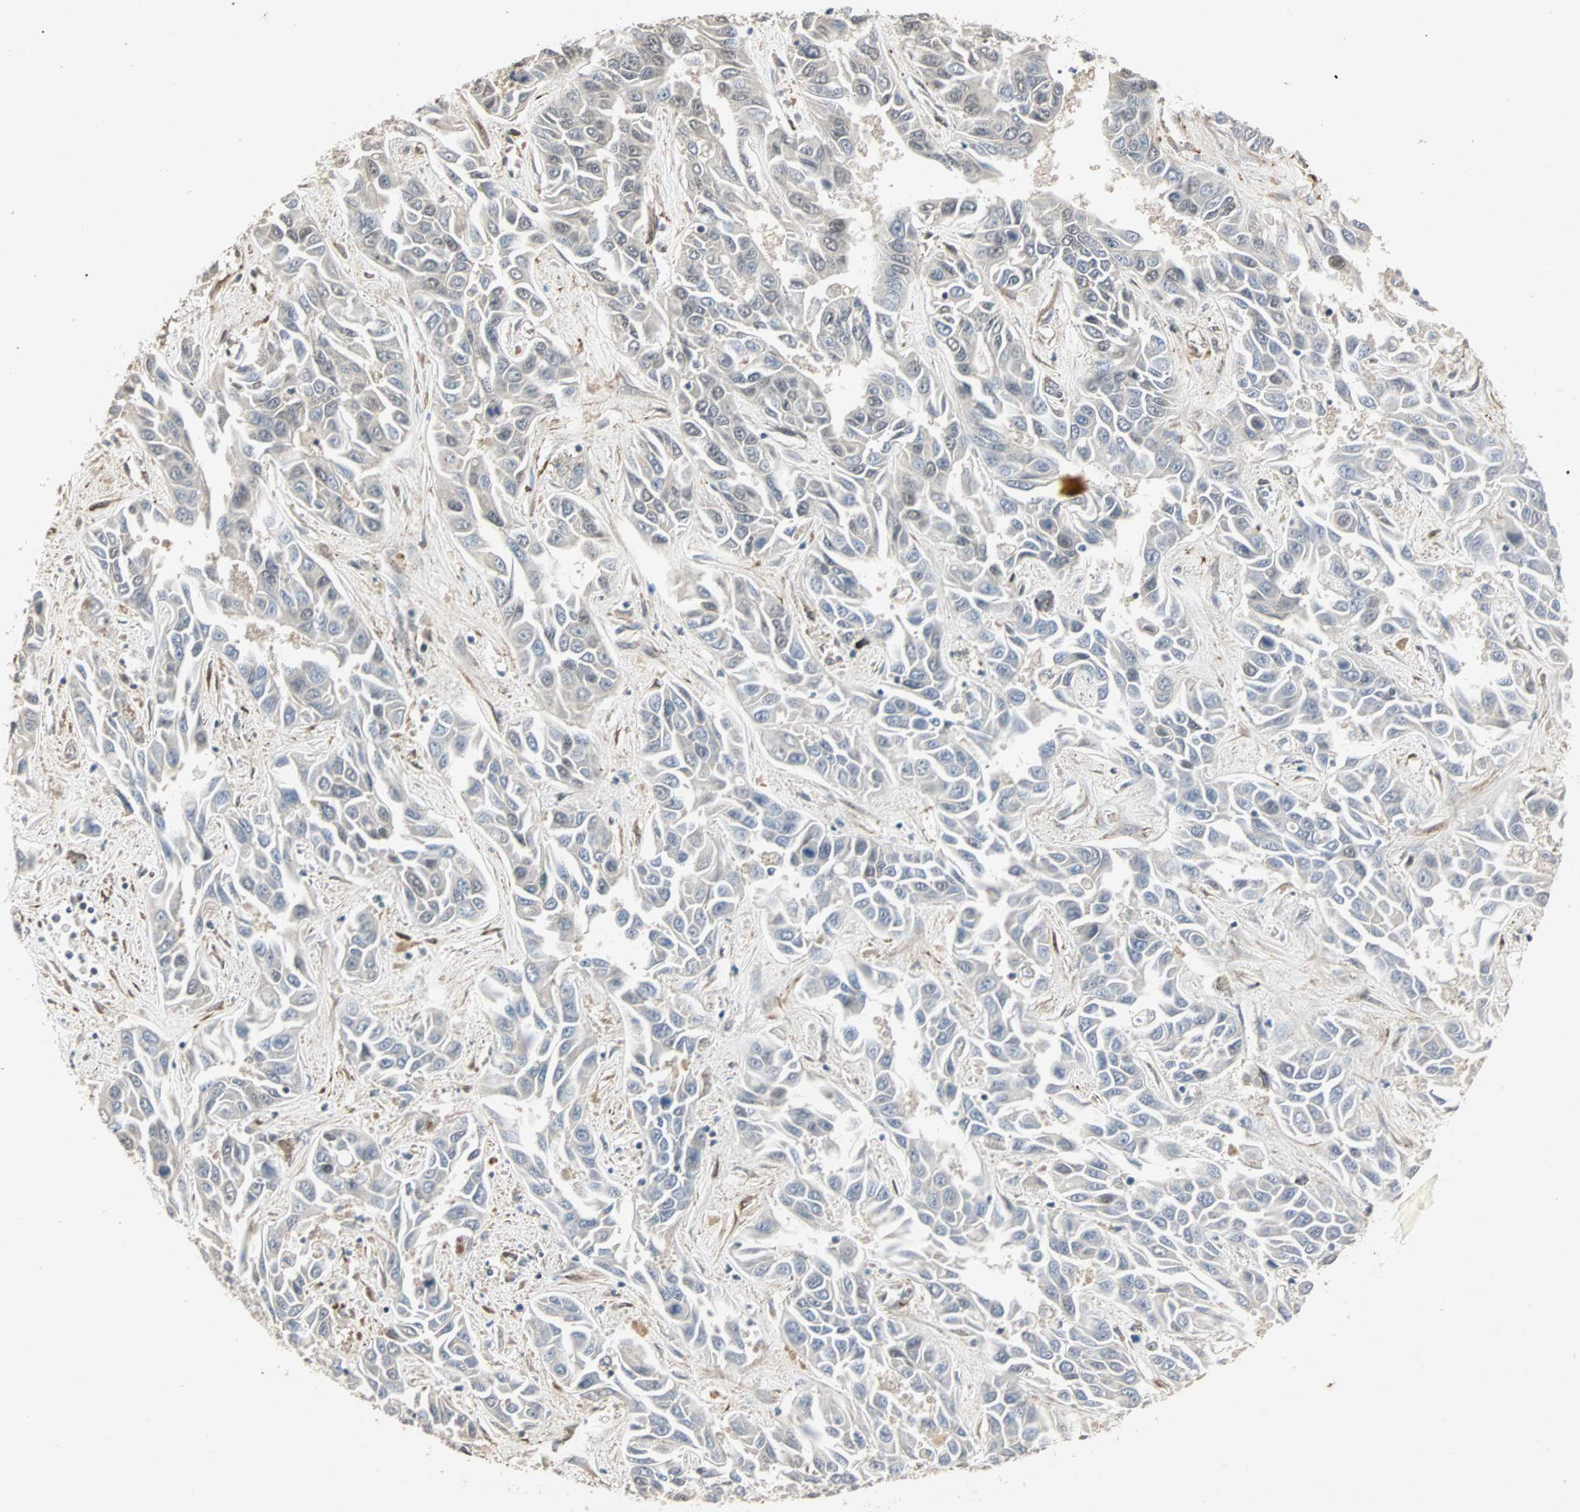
{"staining": {"intensity": "negative", "quantity": "none", "location": "none"}, "tissue": "liver cancer", "cell_type": "Tumor cells", "image_type": "cancer", "snomed": [{"axis": "morphology", "description": "Cholangiocarcinoma"}, {"axis": "topography", "description": "Liver"}], "caption": "Tumor cells show no significant staining in liver cholangiocarcinoma. (DAB (3,3'-diaminobenzidine) IHC with hematoxylin counter stain).", "gene": "TRPV4", "patient": {"sex": "female", "age": 52}}